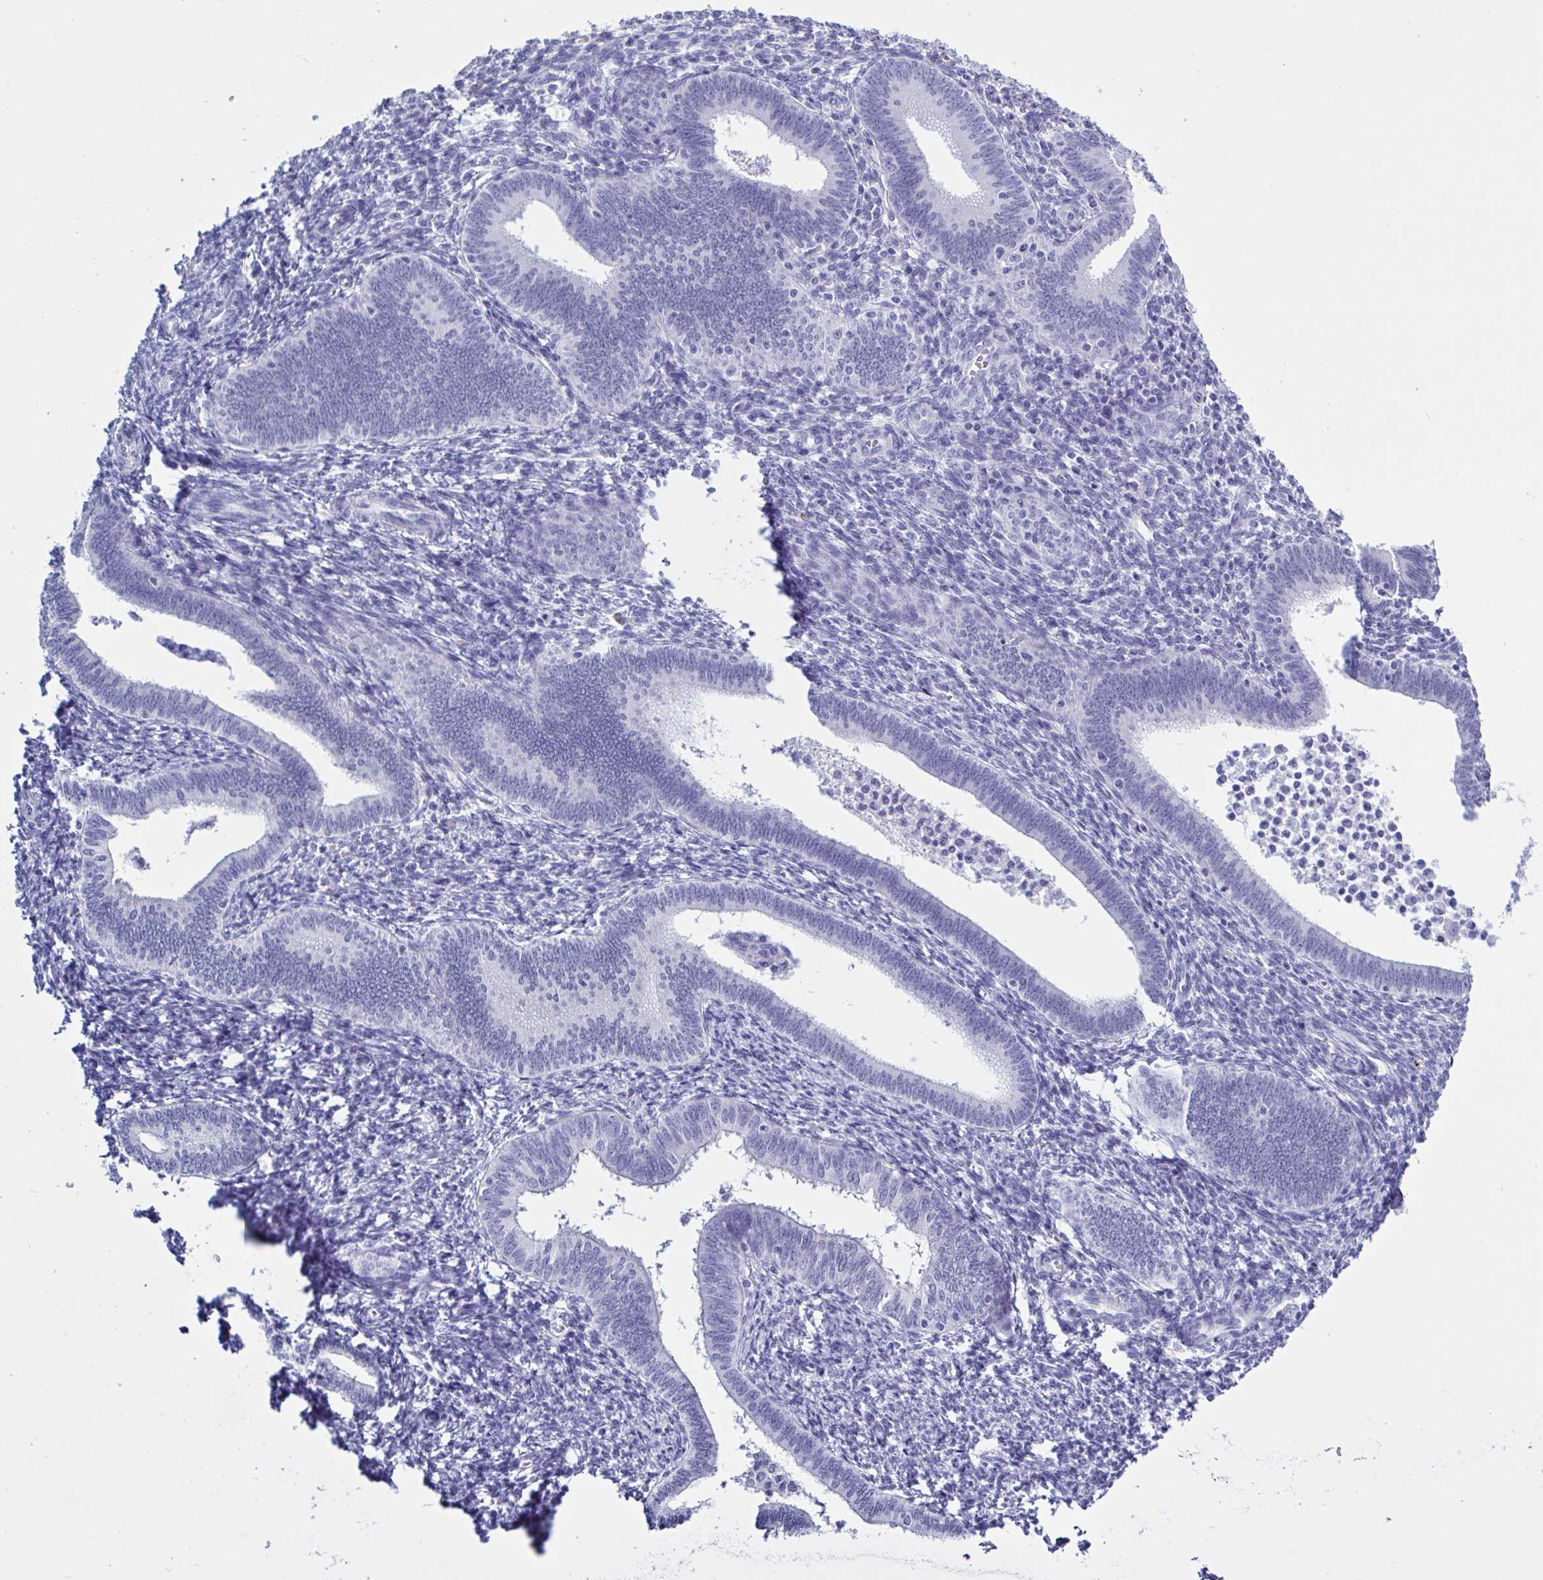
{"staining": {"intensity": "negative", "quantity": "none", "location": "none"}, "tissue": "endometrium", "cell_type": "Cells in endometrial stroma", "image_type": "normal", "snomed": [{"axis": "morphology", "description": "Normal tissue, NOS"}, {"axis": "topography", "description": "Endometrium"}], "caption": "Immunohistochemical staining of unremarkable endometrium demonstrates no significant positivity in cells in endometrial stroma.", "gene": "USP35", "patient": {"sex": "female", "age": 41}}